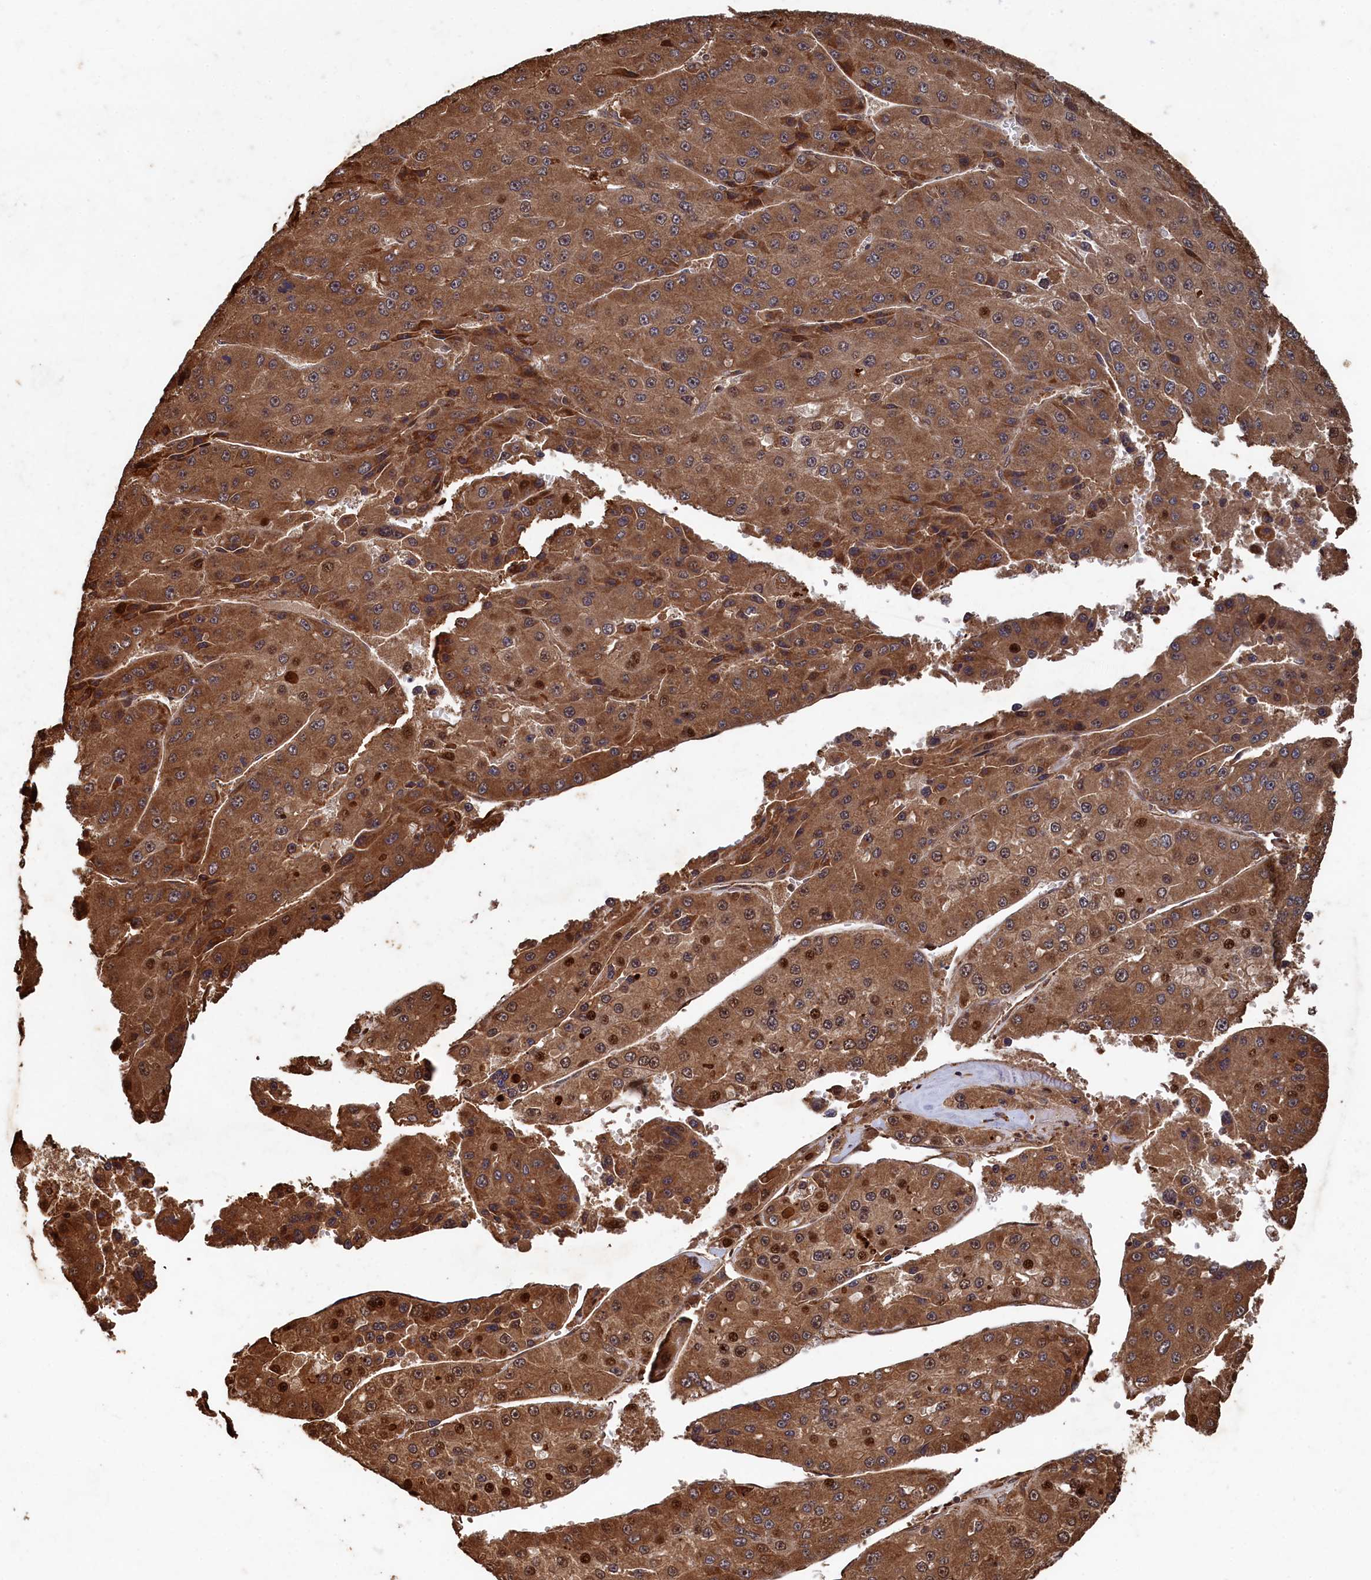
{"staining": {"intensity": "moderate", "quantity": ">75%", "location": "cytoplasmic/membranous,nuclear"}, "tissue": "liver cancer", "cell_type": "Tumor cells", "image_type": "cancer", "snomed": [{"axis": "morphology", "description": "Carcinoma, Hepatocellular, NOS"}, {"axis": "topography", "description": "Liver"}], "caption": "Hepatocellular carcinoma (liver) tissue exhibits moderate cytoplasmic/membranous and nuclear expression in about >75% of tumor cells, visualized by immunohistochemistry.", "gene": "PIGN", "patient": {"sex": "female", "age": 73}}